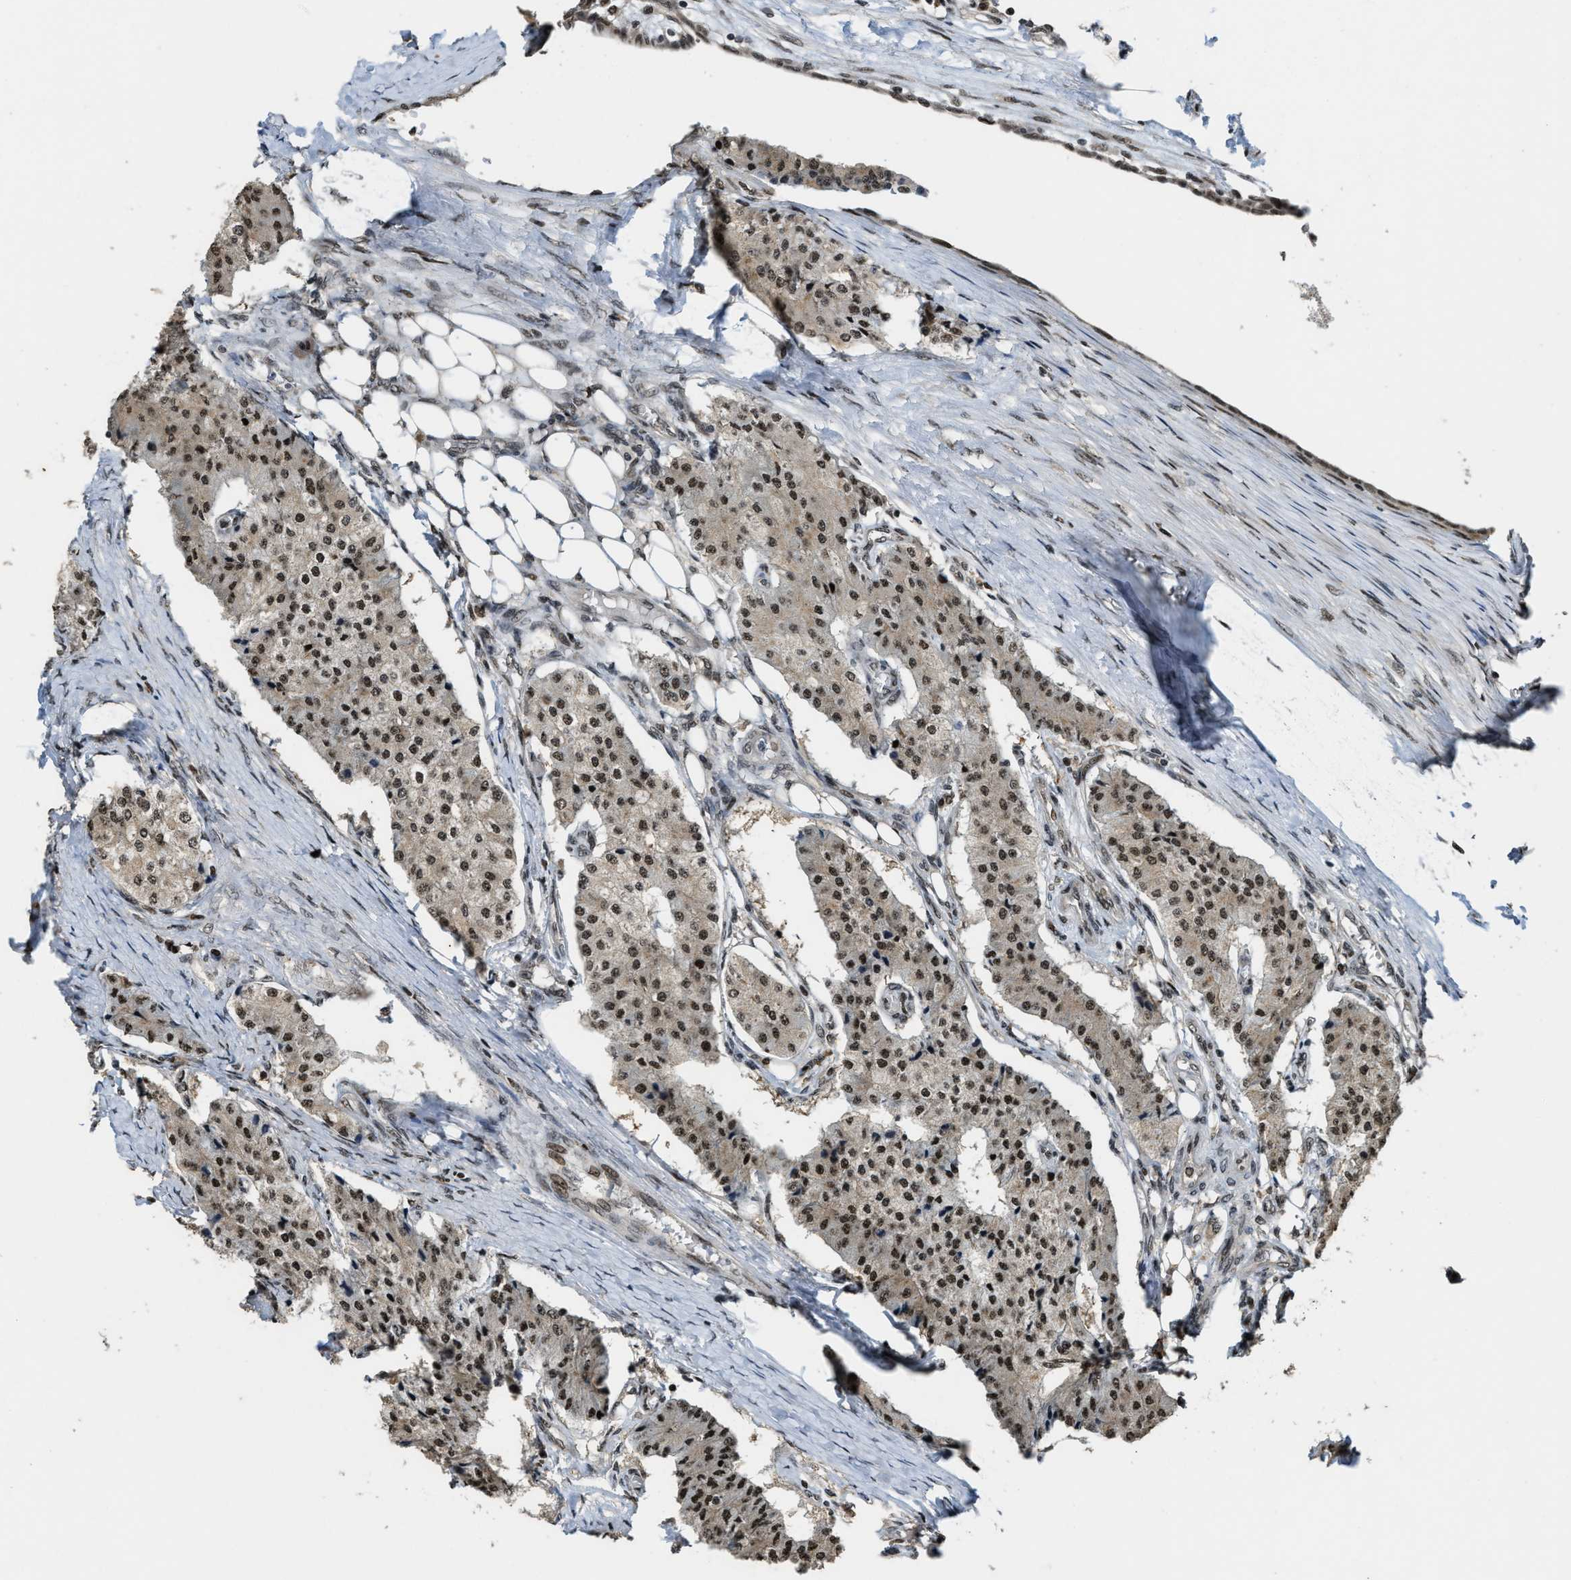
{"staining": {"intensity": "moderate", "quantity": ">75%", "location": "nuclear"}, "tissue": "carcinoid", "cell_type": "Tumor cells", "image_type": "cancer", "snomed": [{"axis": "morphology", "description": "Carcinoid, malignant, NOS"}, {"axis": "topography", "description": "Colon"}], "caption": "The histopathology image reveals immunohistochemical staining of malignant carcinoid. There is moderate nuclear staining is identified in approximately >75% of tumor cells.", "gene": "SERTAD2", "patient": {"sex": "female", "age": 52}}